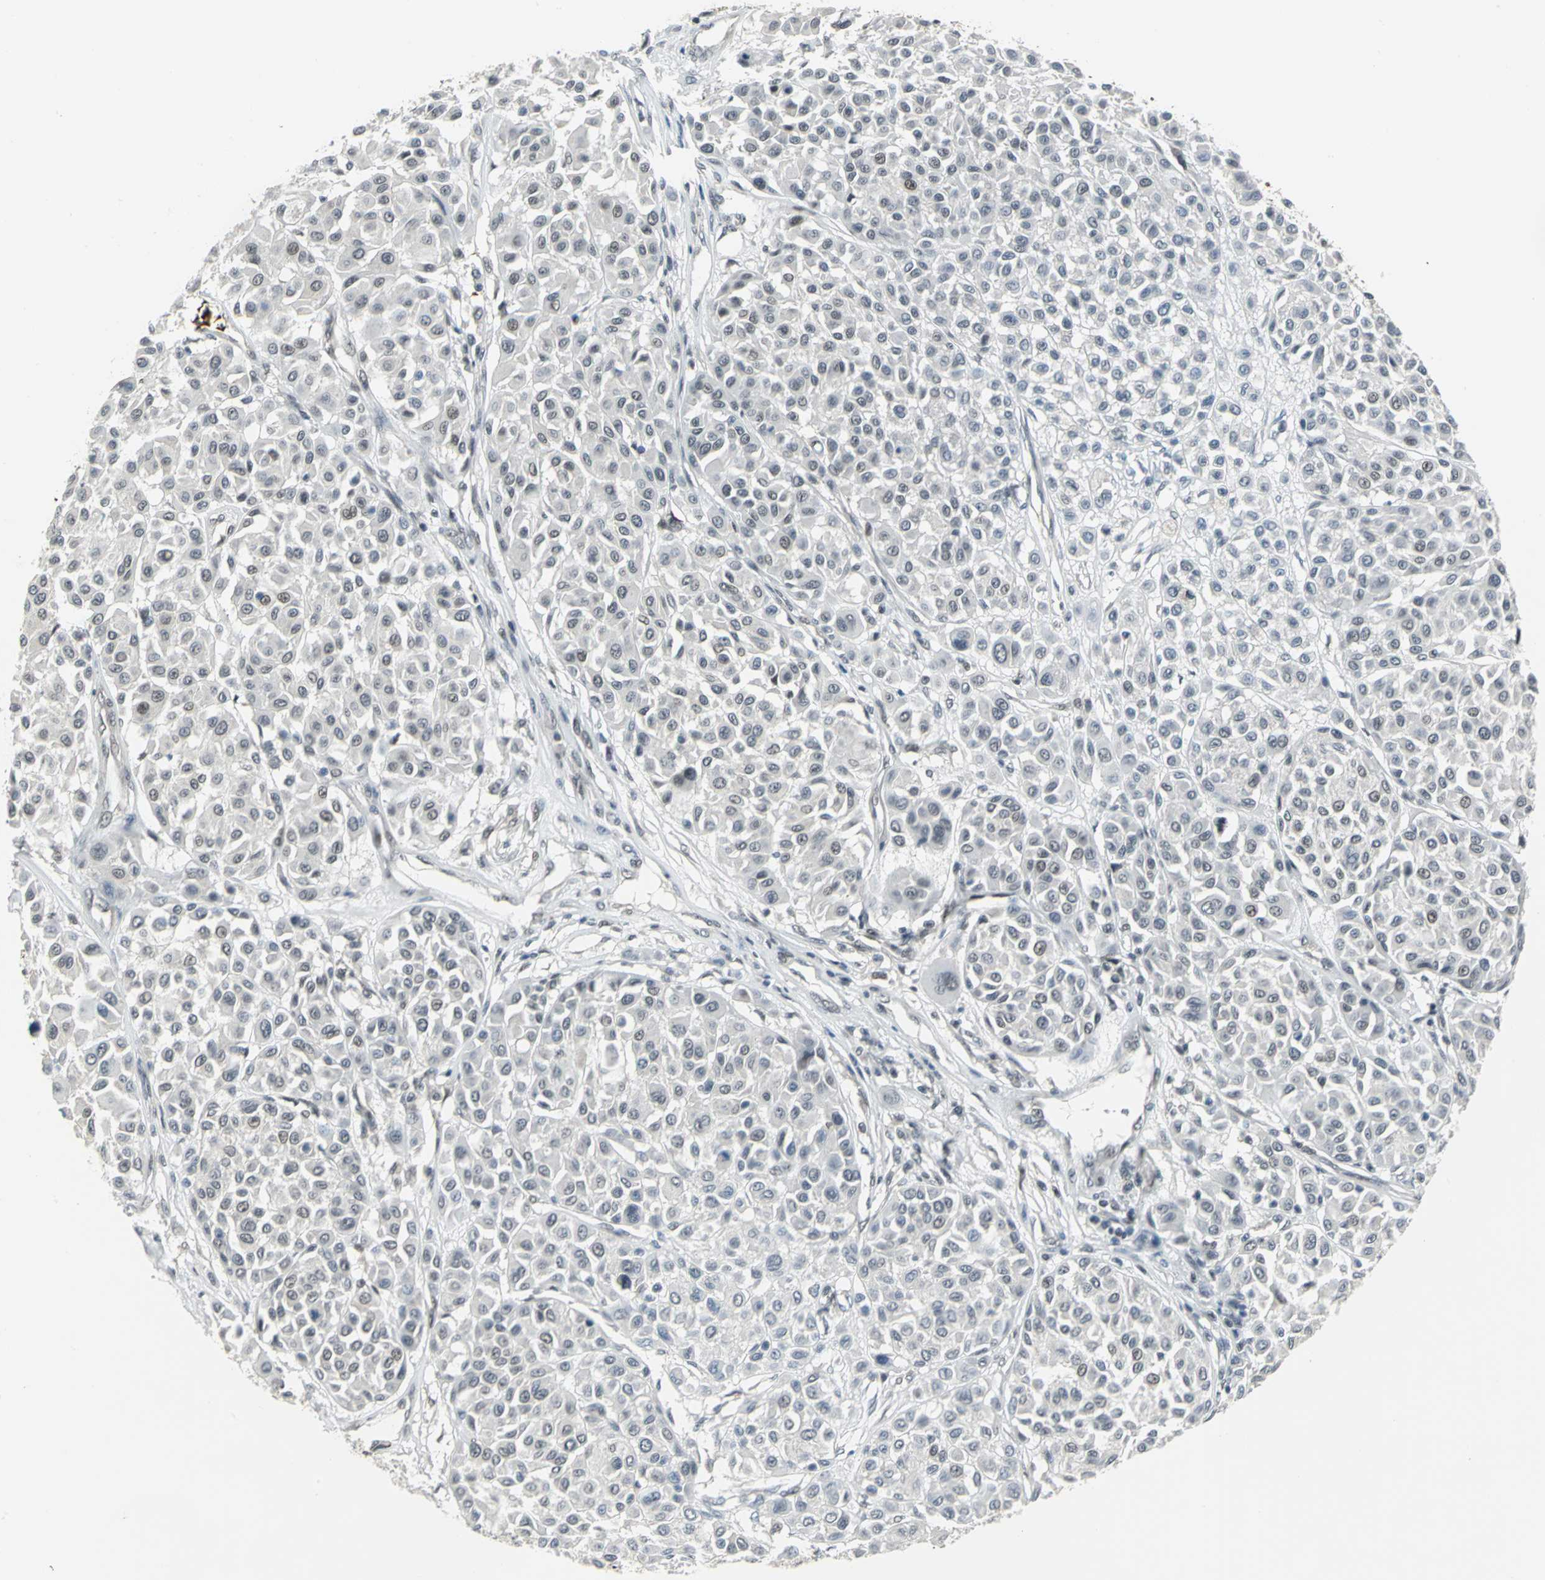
{"staining": {"intensity": "weak", "quantity": ">75%", "location": "nuclear"}, "tissue": "melanoma", "cell_type": "Tumor cells", "image_type": "cancer", "snomed": [{"axis": "morphology", "description": "Malignant melanoma, Metastatic site"}, {"axis": "topography", "description": "Soft tissue"}], "caption": "Immunohistochemical staining of human malignant melanoma (metastatic site) exhibits weak nuclear protein staining in about >75% of tumor cells.", "gene": "GLI3", "patient": {"sex": "male", "age": 41}}